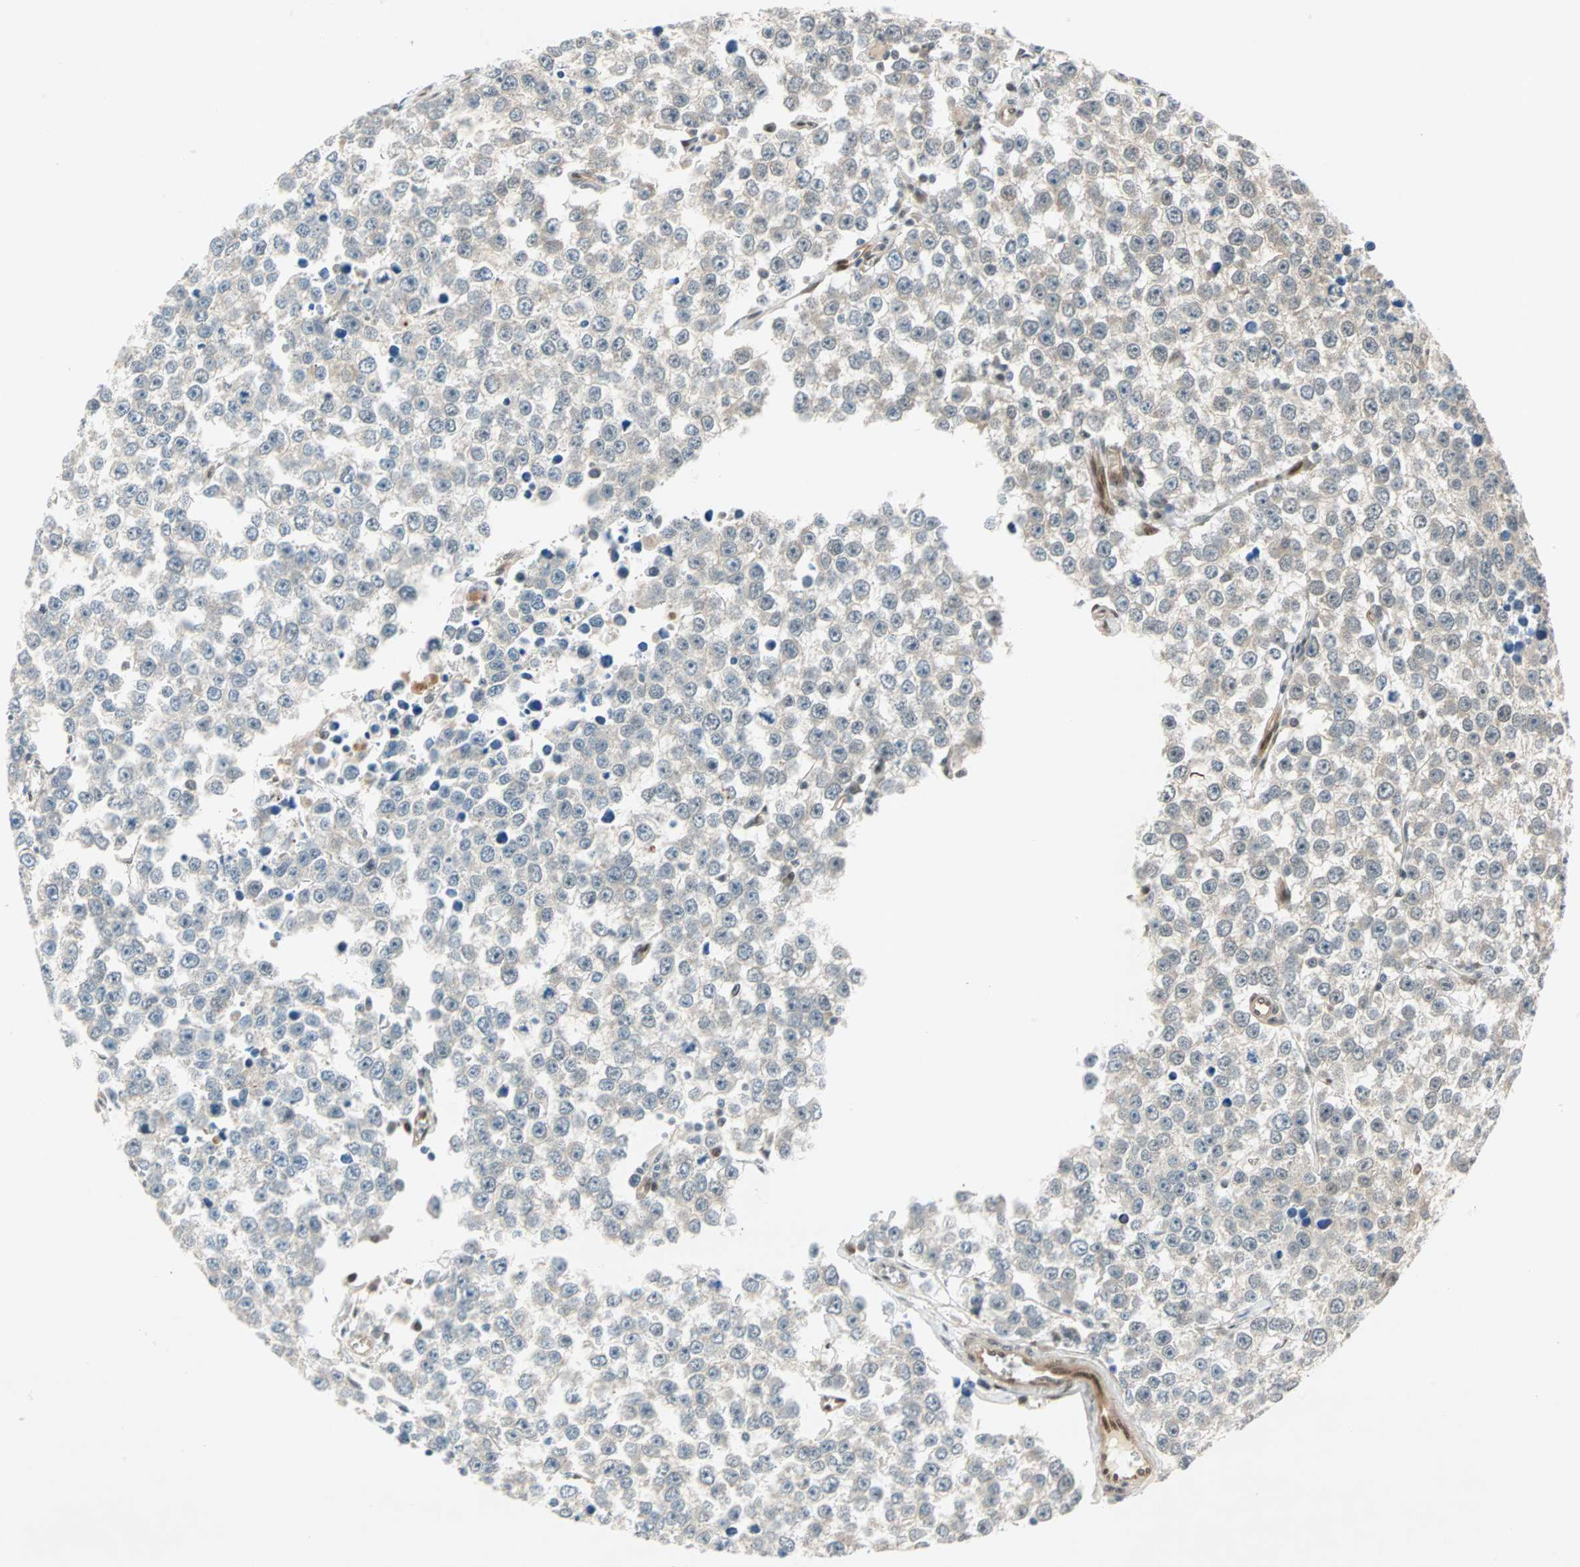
{"staining": {"intensity": "weak", "quantity": "25%-75%", "location": "cytoplasmic/membranous"}, "tissue": "testis cancer", "cell_type": "Tumor cells", "image_type": "cancer", "snomed": [{"axis": "morphology", "description": "Seminoma, NOS"}, {"axis": "morphology", "description": "Carcinoma, Embryonal, NOS"}, {"axis": "topography", "description": "Testis"}], "caption": "Tumor cells demonstrate low levels of weak cytoplasmic/membranous positivity in approximately 25%-75% of cells in human testis cancer (embryonal carcinoma).", "gene": "WWTR1", "patient": {"sex": "male", "age": 52}}